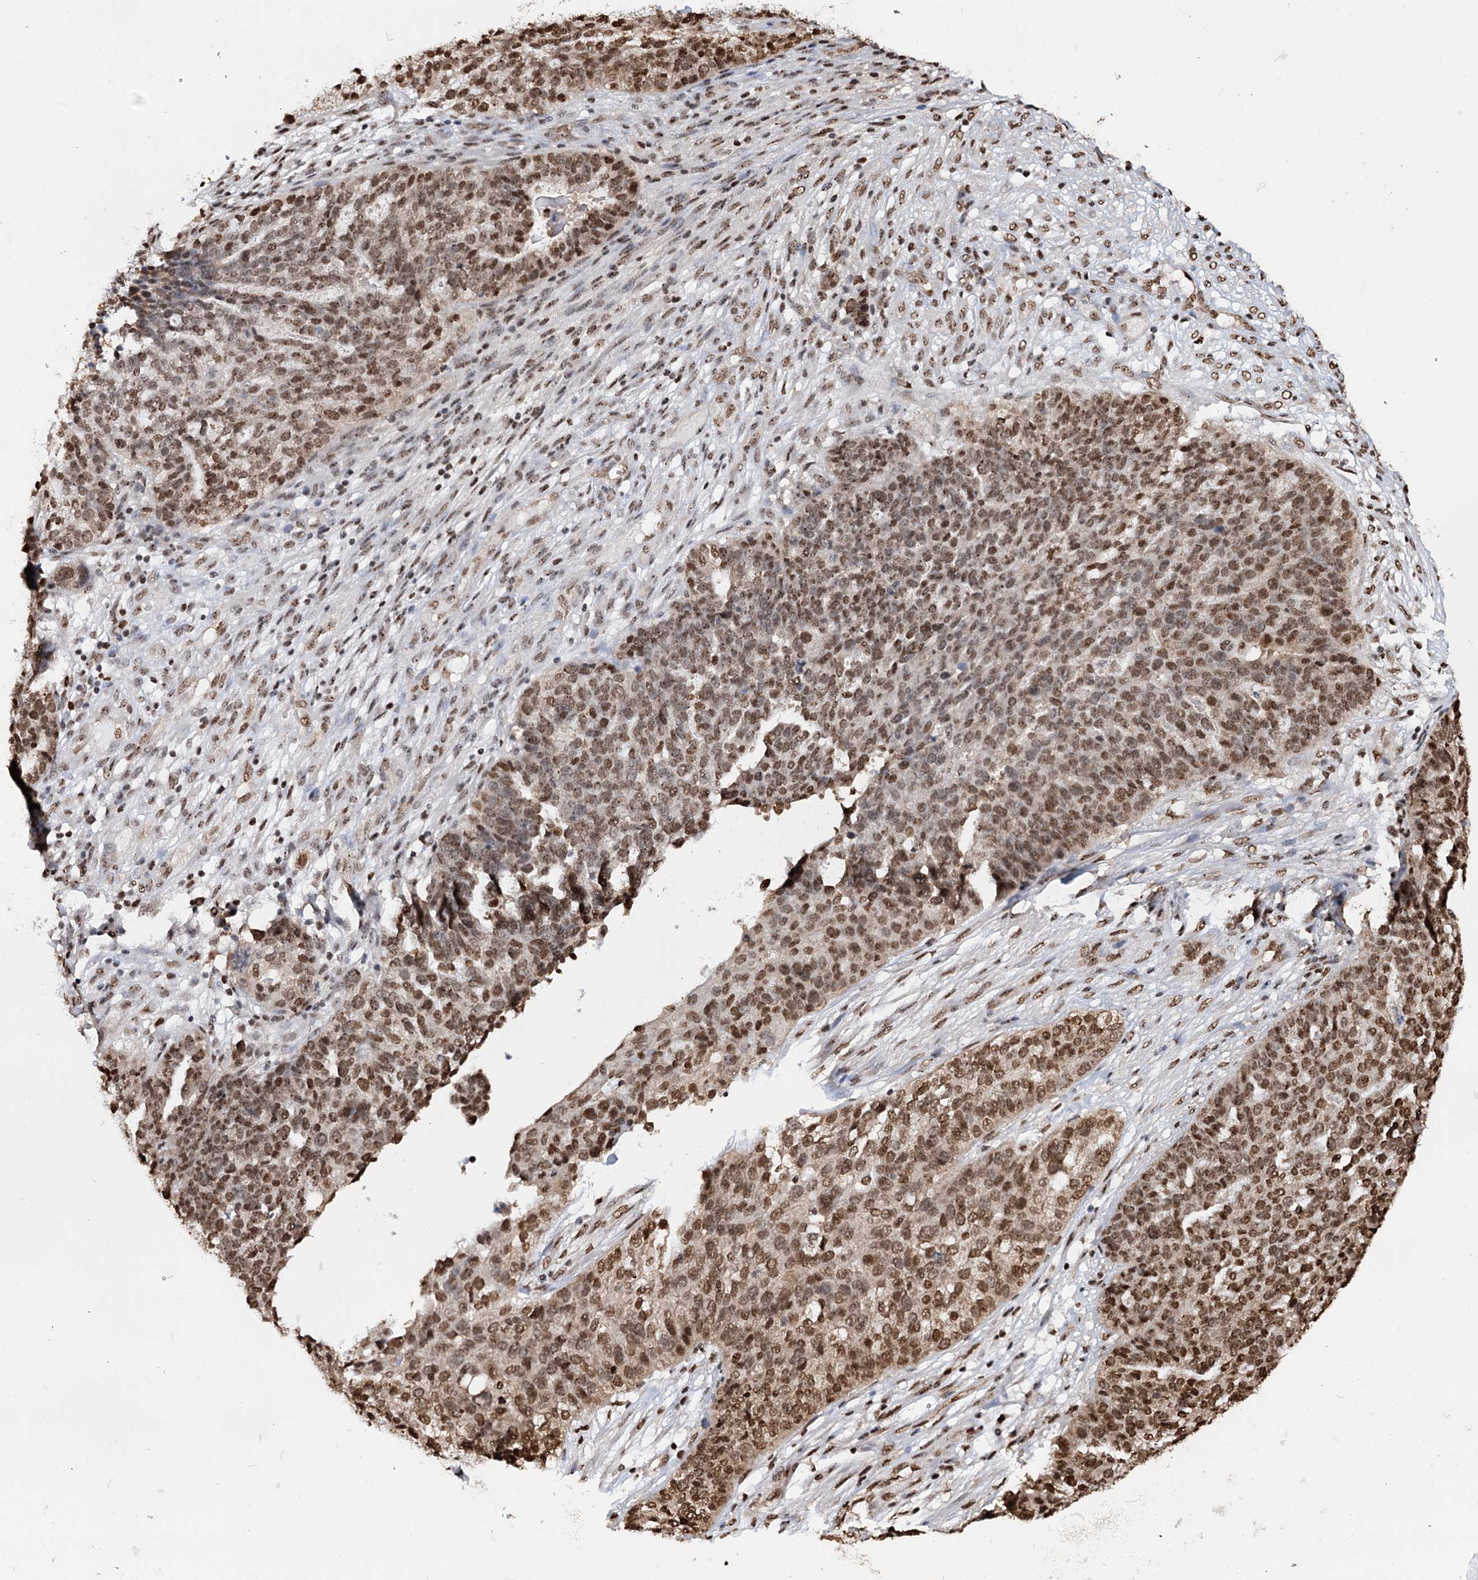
{"staining": {"intensity": "moderate", "quantity": ">75%", "location": "nuclear"}, "tissue": "ovarian cancer", "cell_type": "Tumor cells", "image_type": "cancer", "snomed": [{"axis": "morphology", "description": "Cystadenocarcinoma, serous, NOS"}, {"axis": "topography", "description": "Ovary"}], "caption": "The histopathology image displays staining of serous cystadenocarcinoma (ovarian), revealing moderate nuclear protein staining (brown color) within tumor cells.", "gene": "RPS27A", "patient": {"sex": "female", "age": 59}}